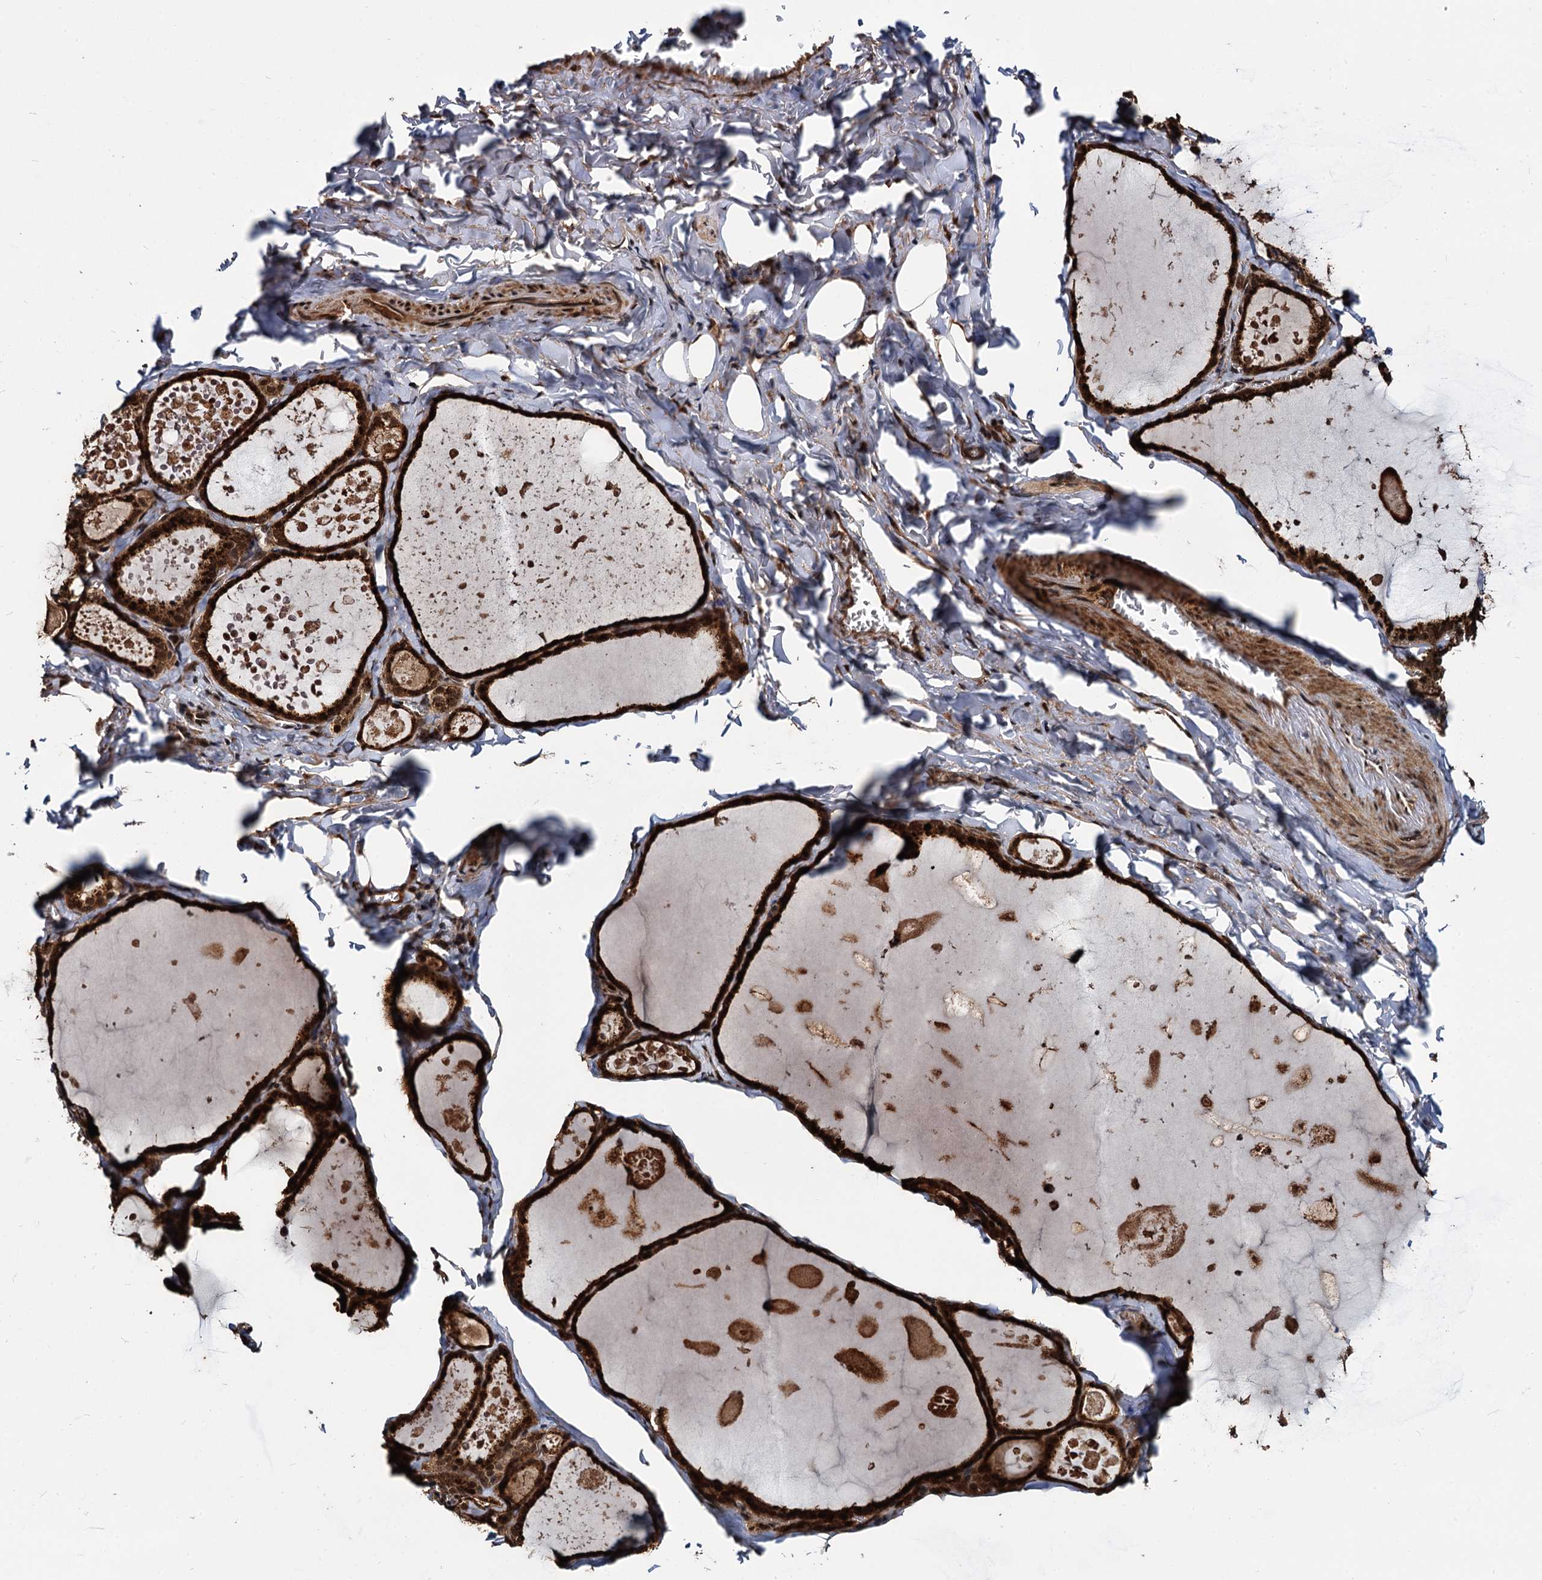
{"staining": {"intensity": "strong", "quantity": ">75%", "location": "cytoplasmic/membranous,nuclear"}, "tissue": "thyroid gland", "cell_type": "Glandular cells", "image_type": "normal", "snomed": [{"axis": "morphology", "description": "Normal tissue, NOS"}, {"axis": "topography", "description": "Thyroid gland"}], "caption": "Unremarkable thyroid gland demonstrates strong cytoplasmic/membranous,nuclear staining in about >75% of glandular cells, visualized by immunohistochemistry.", "gene": "CEP192", "patient": {"sex": "male", "age": 56}}